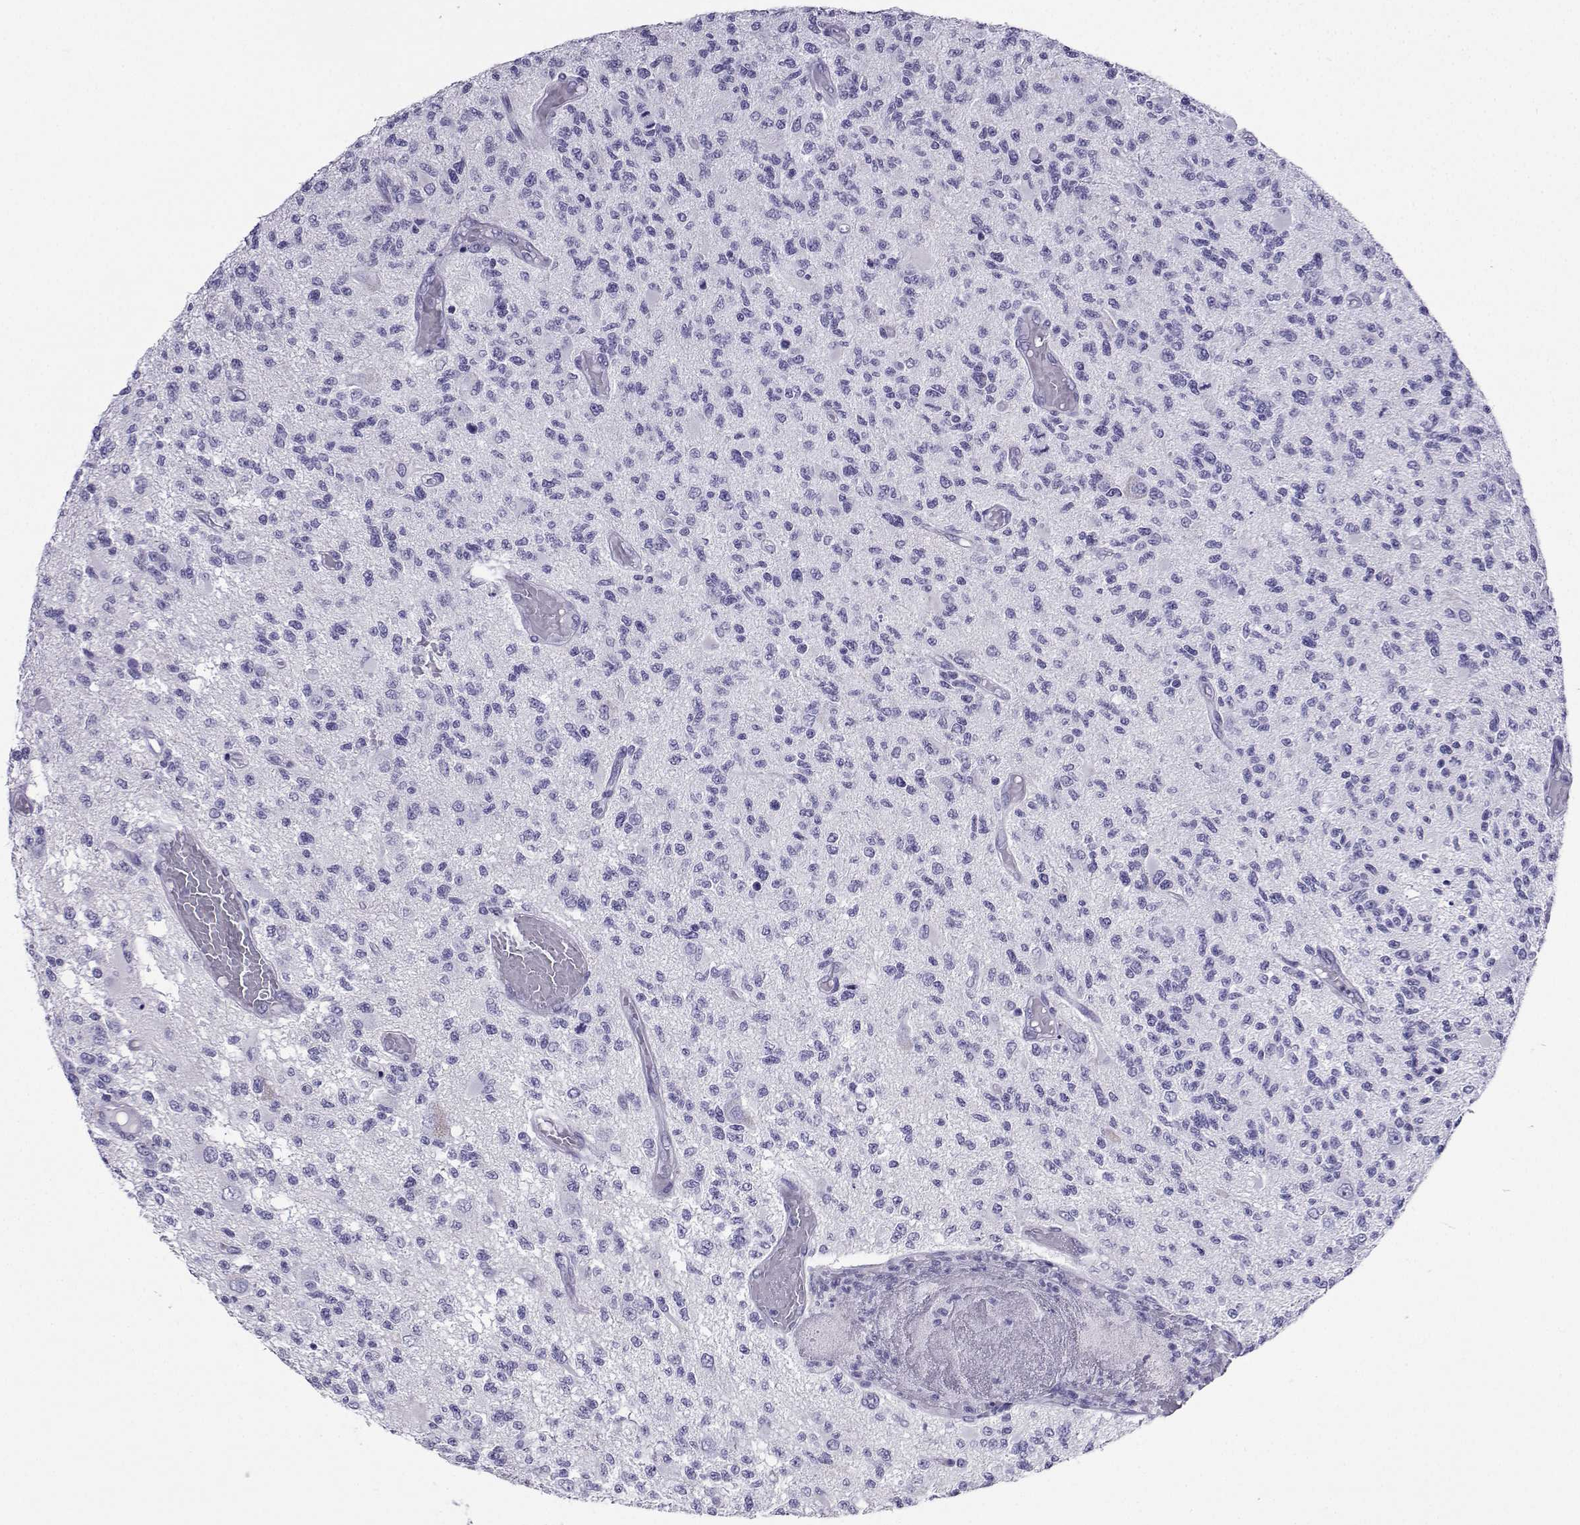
{"staining": {"intensity": "negative", "quantity": "none", "location": "none"}, "tissue": "glioma", "cell_type": "Tumor cells", "image_type": "cancer", "snomed": [{"axis": "morphology", "description": "Glioma, malignant, High grade"}, {"axis": "topography", "description": "Brain"}], "caption": "This micrograph is of glioma stained with immunohistochemistry to label a protein in brown with the nuclei are counter-stained blue. There is no expression in tumor cells. (Brightfield microscopy of DAB immunohistochemistry at high magnification).", "gene": "CD109", "patient": {"sex": "female", "age": 63}}